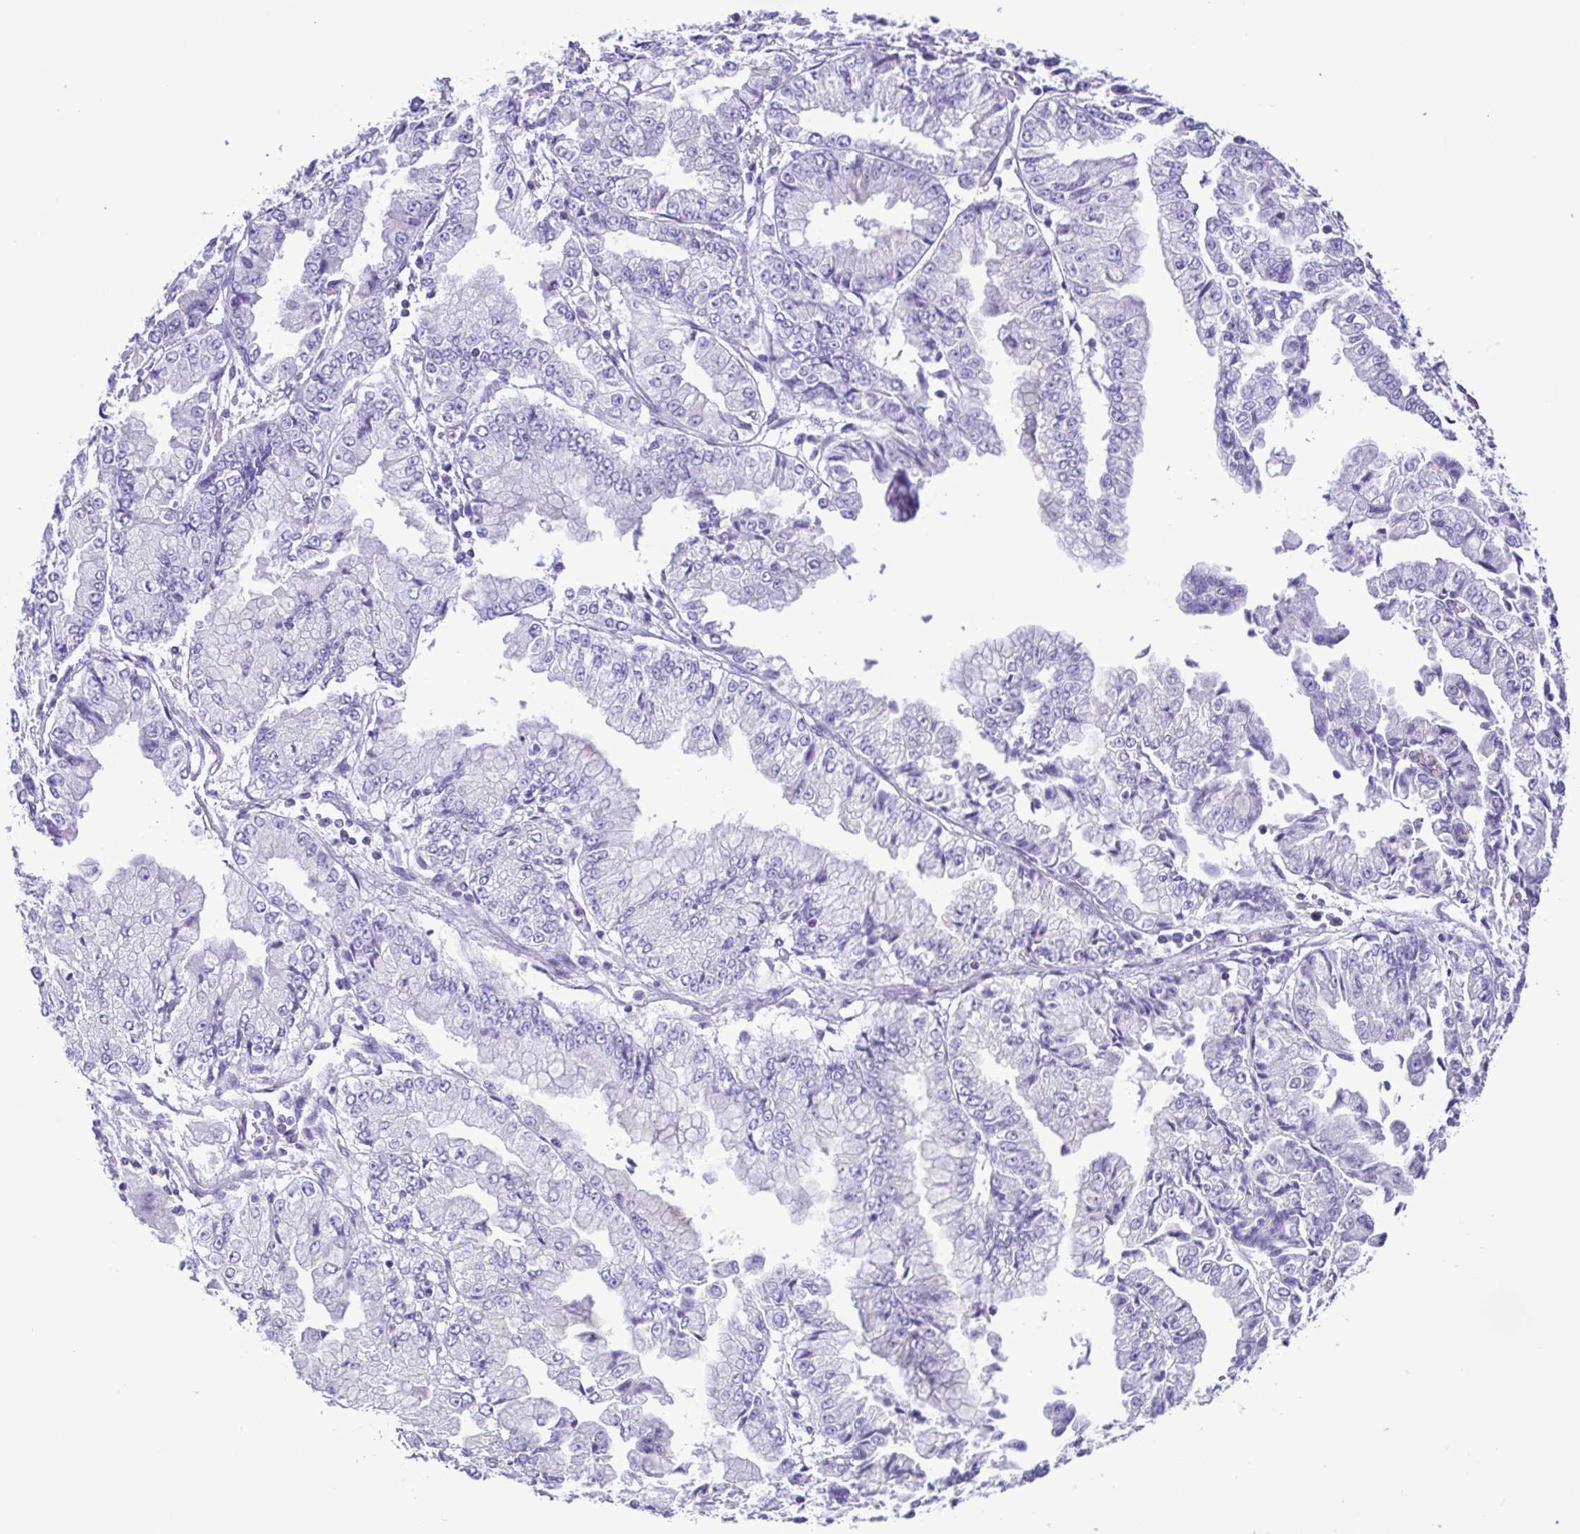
{"staining": {"intensity": "negative", "quantity": "none", "location": "none"}, "tissue": "stomach cancer", "cell_type": "Tumor cells", "image_type": "cancer", "snomed": [{"axis": "morphology", "description": "Adenocarcinoma, NOS"}, {"axis": "topography", "description": "Stomach, upper"}], "caption": "Tumor cells are negative for protein expression in human stomach cancer (adenocarcinoma). (DAB (3,3'-diaminobenzidine) immunohistochemistry (IHC), high magnification).", "gene": "CYP17A1", "patient": {"sex": "female", "age": 74}}